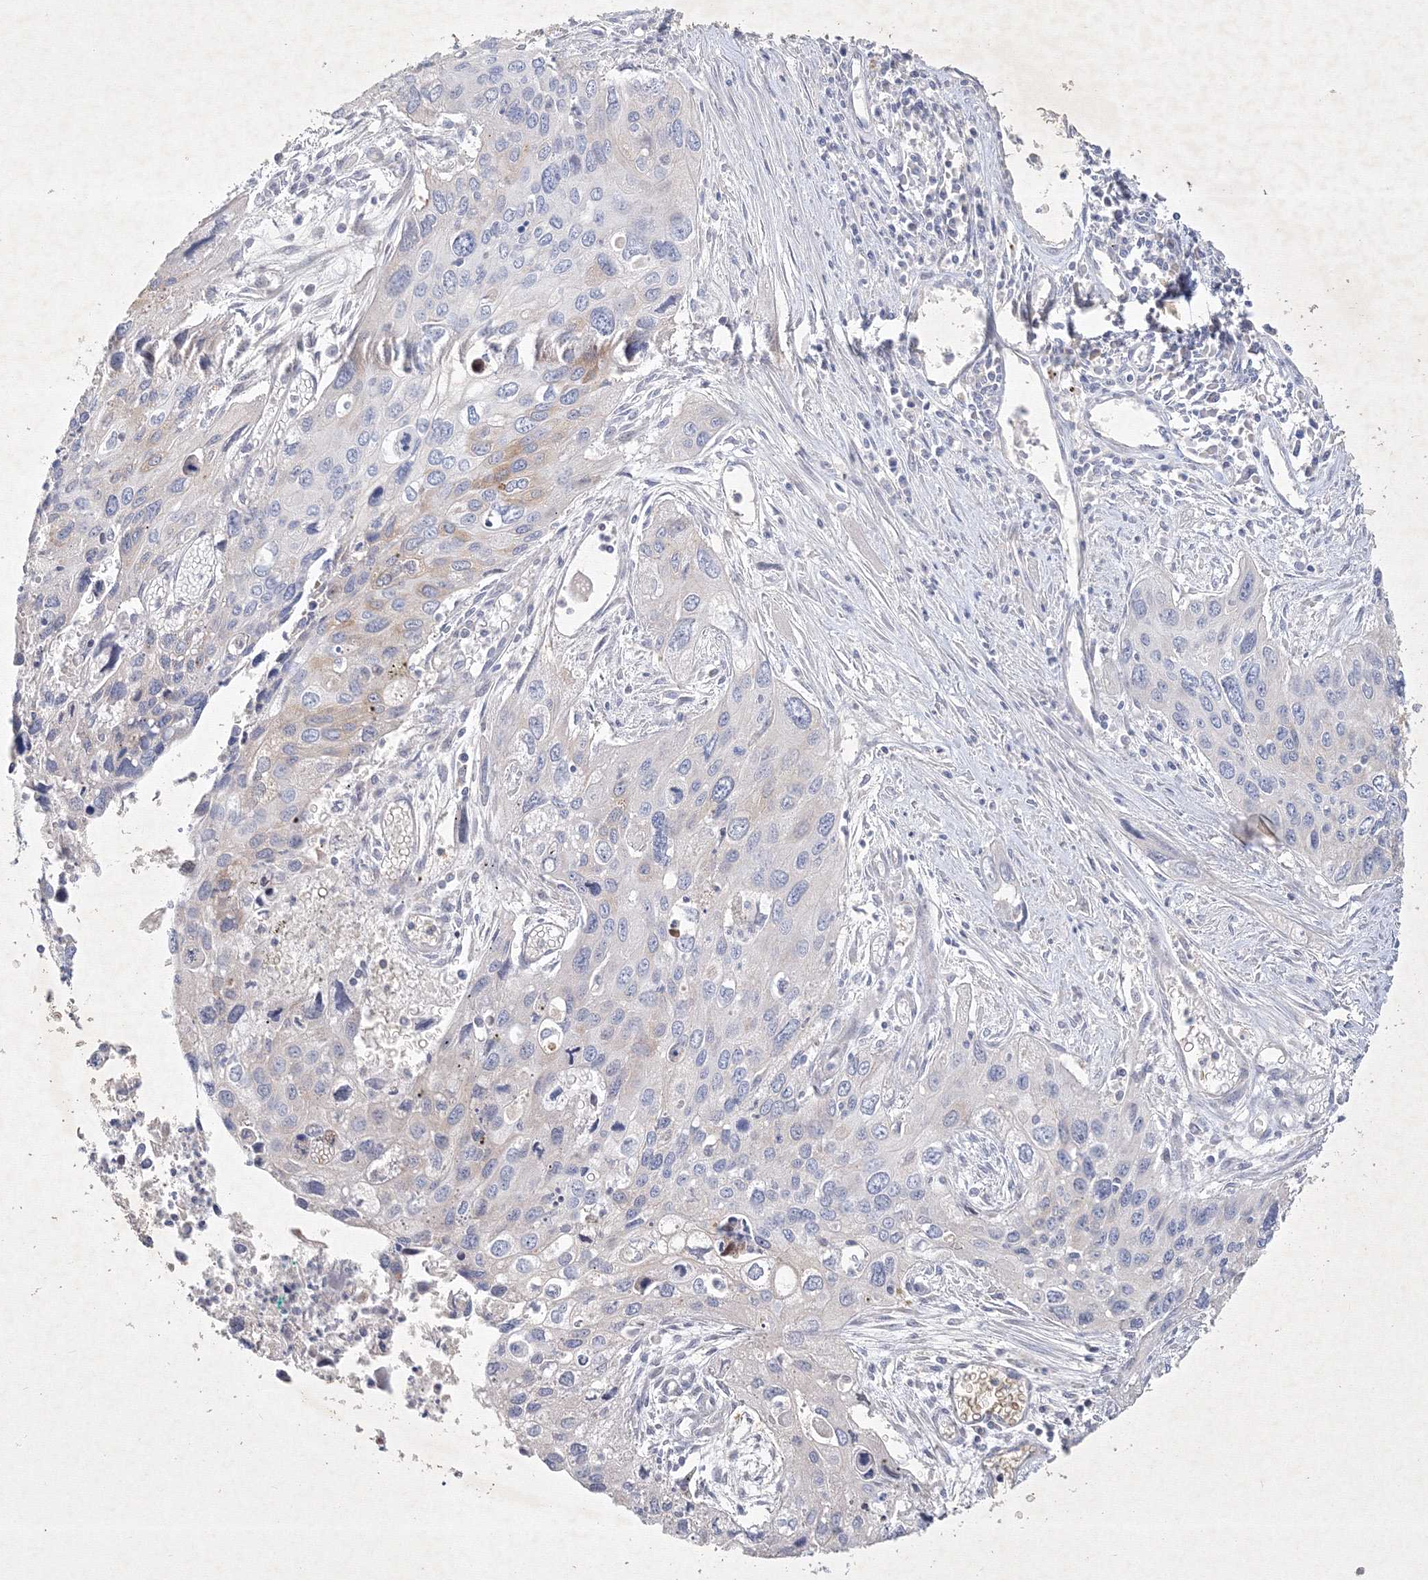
{"staining": {"intensity": "negative", "quantity": "none", "location": "none"}, "tissue": "cervical cancer", "cell_type": "Tumor cells", "image_type": "cancer", "snomed": [{"axis": "morphology", "description": "Squamous cell carcinoma, NOS"}, {"axis": "topography", "description": "Cervix"}], "caption": "There is no significant staining in tumor cells of cervical squamous cell carcinoma.", "gene": "CXXC4", "patient": {"sex": "female", "age": 55}}